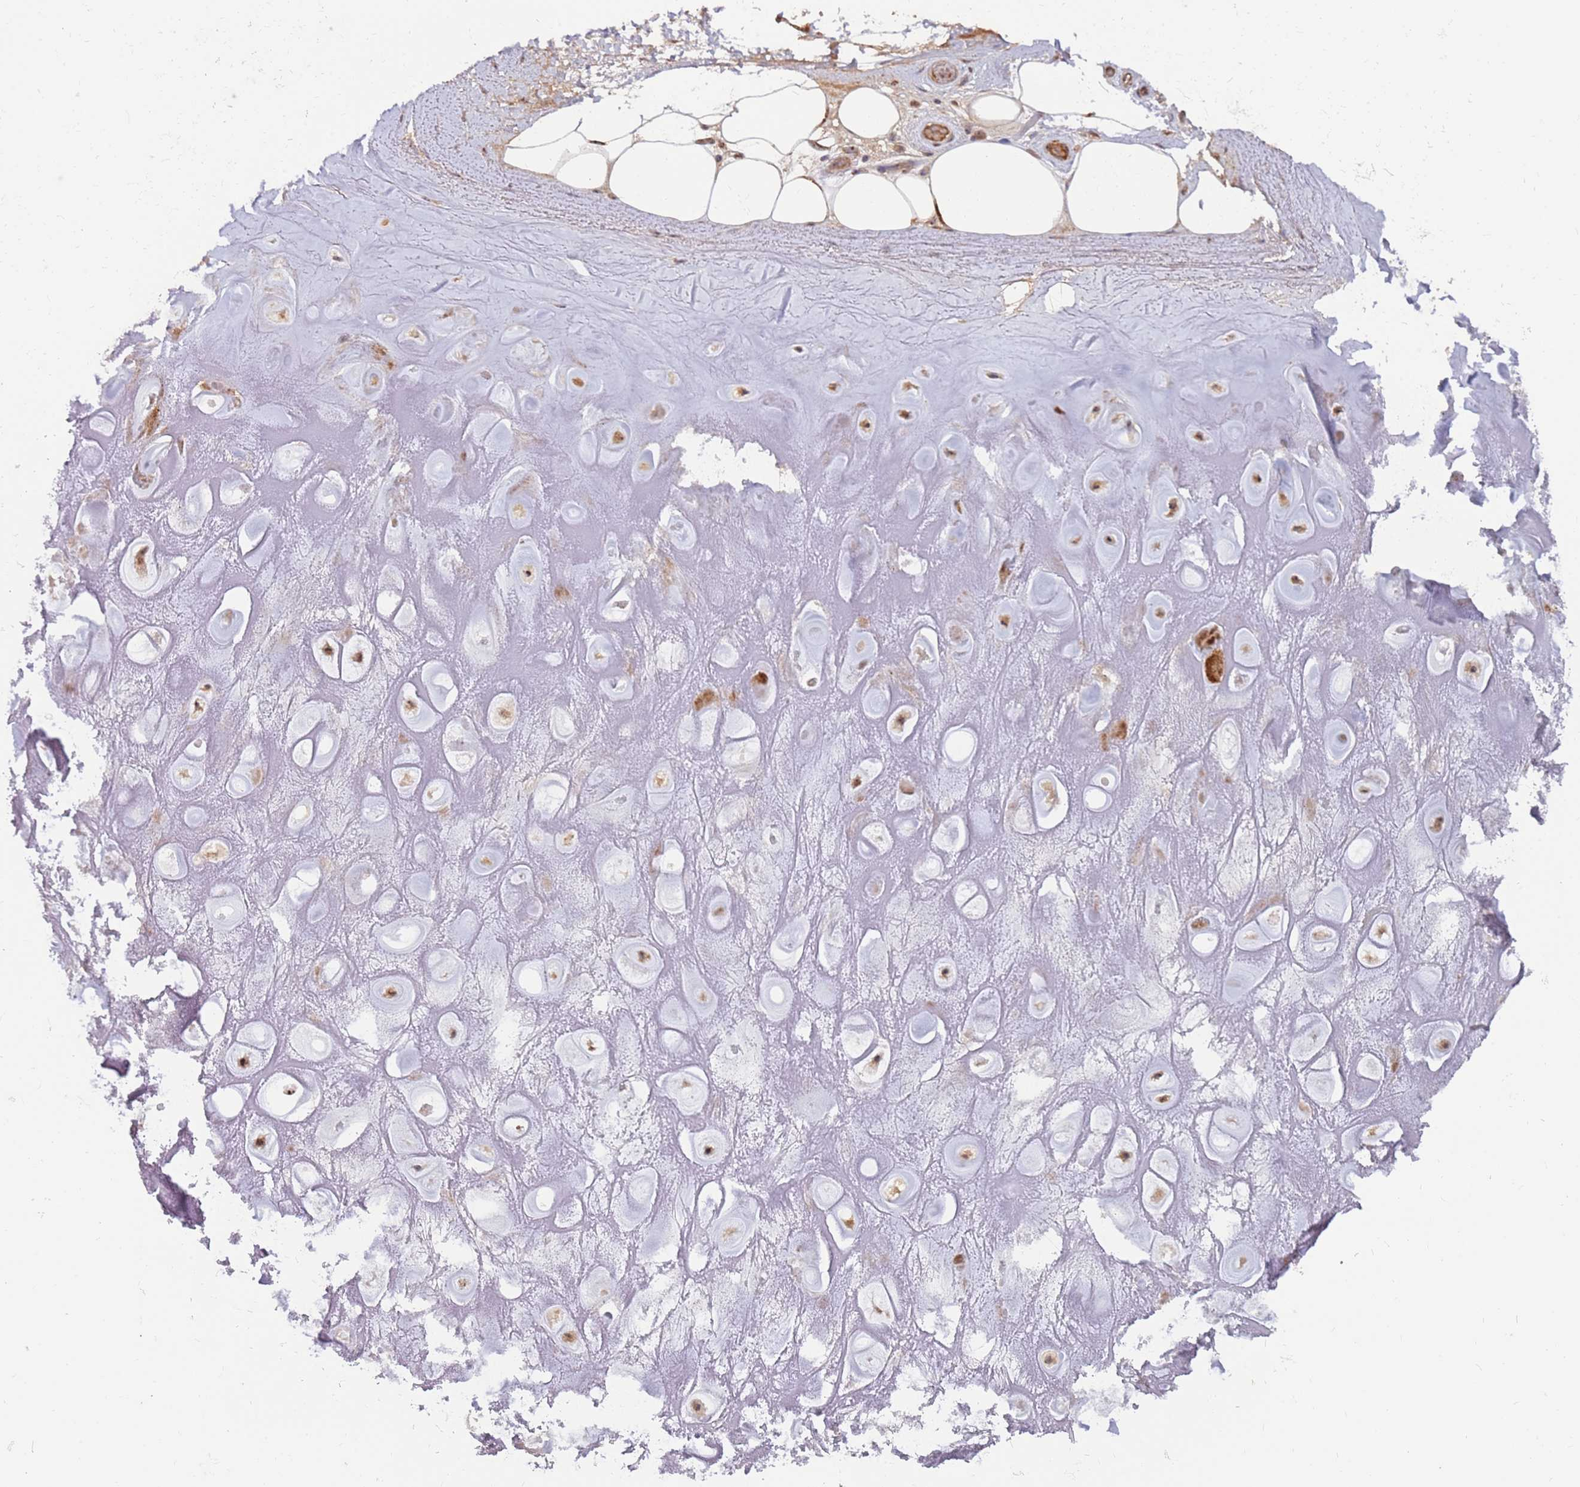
{"staining": {"intensity": "moderate", "quantity": ">75%", "location": "cytoplasmic/membranous,nuclear"}, "tissue": "adipose tissue", "cell_type": "Adipocytes", "image_type": "normal", "snomed": [{"axis": "morphology", "description": "Normal tissue, NOS"}, {"axis": "topography", "description": "Cartilage tissue"}], "caption": "A brown stain highlights moderate cytoplasmic/membranous,nuclear expression of a protein in adipocytes of normal adipose tissue. (DAB IHC, brown staining for protein, blue staining for nuclei).", "gene": "KIF25", "patient": {"sex": "male", "age": 81}}